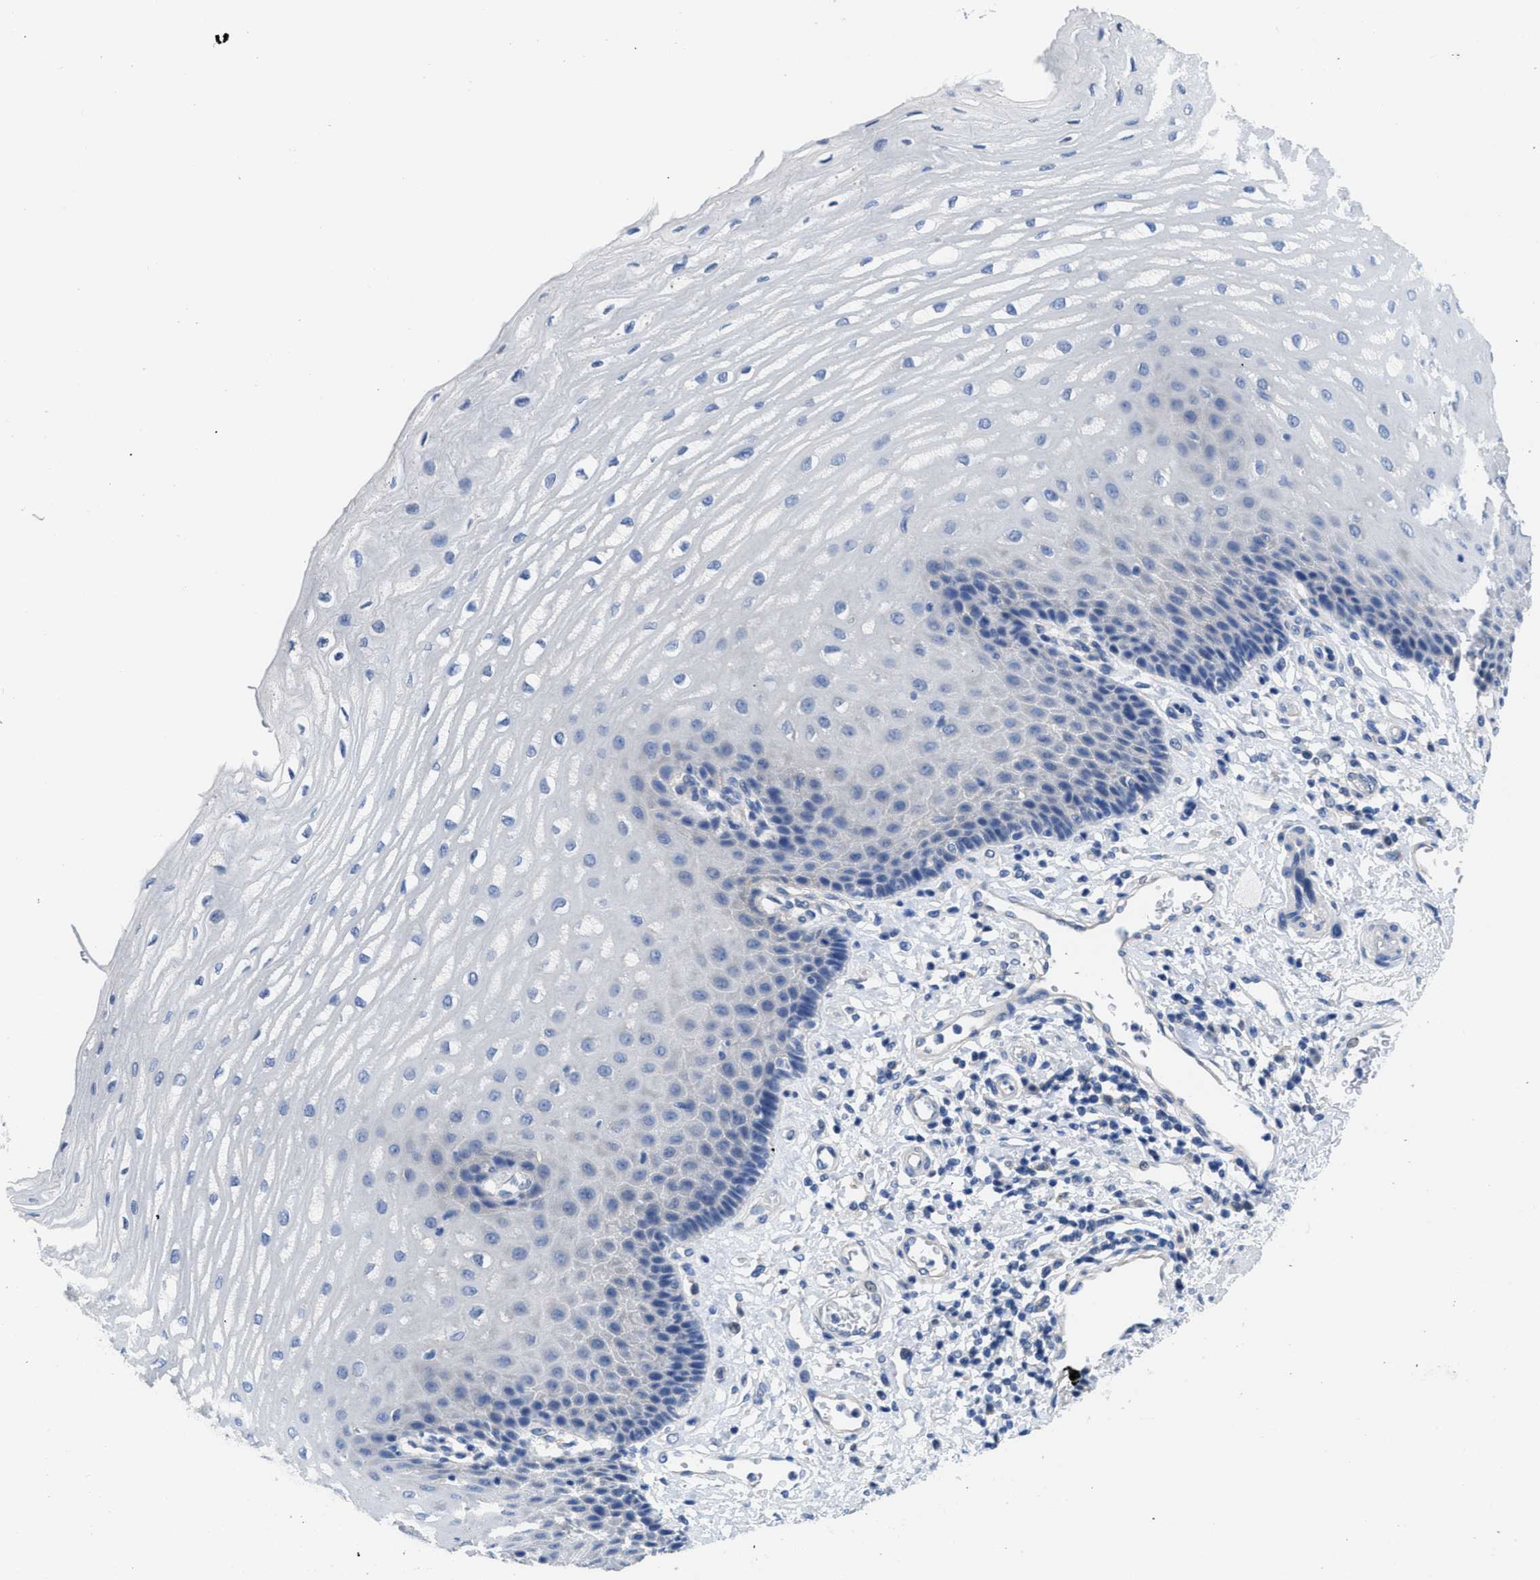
{"staining": {"intensity": "negative", "quantity": "none", "location": "none"}, "tissue": "esophagus", "cell_type": "Squamous epithelial cells", "image_type": "normal", "snomed": [{"axis": "morphology", "description": "Normal tissue, NOS"}, {"axis": "topography", "description": "Esophagus"}], "caption": "The histopathology image displays no significant positivity in squamous epithelial cells of esophagus.", "gene": "CA9", "patient": {"sex": "male", "age": 54}}